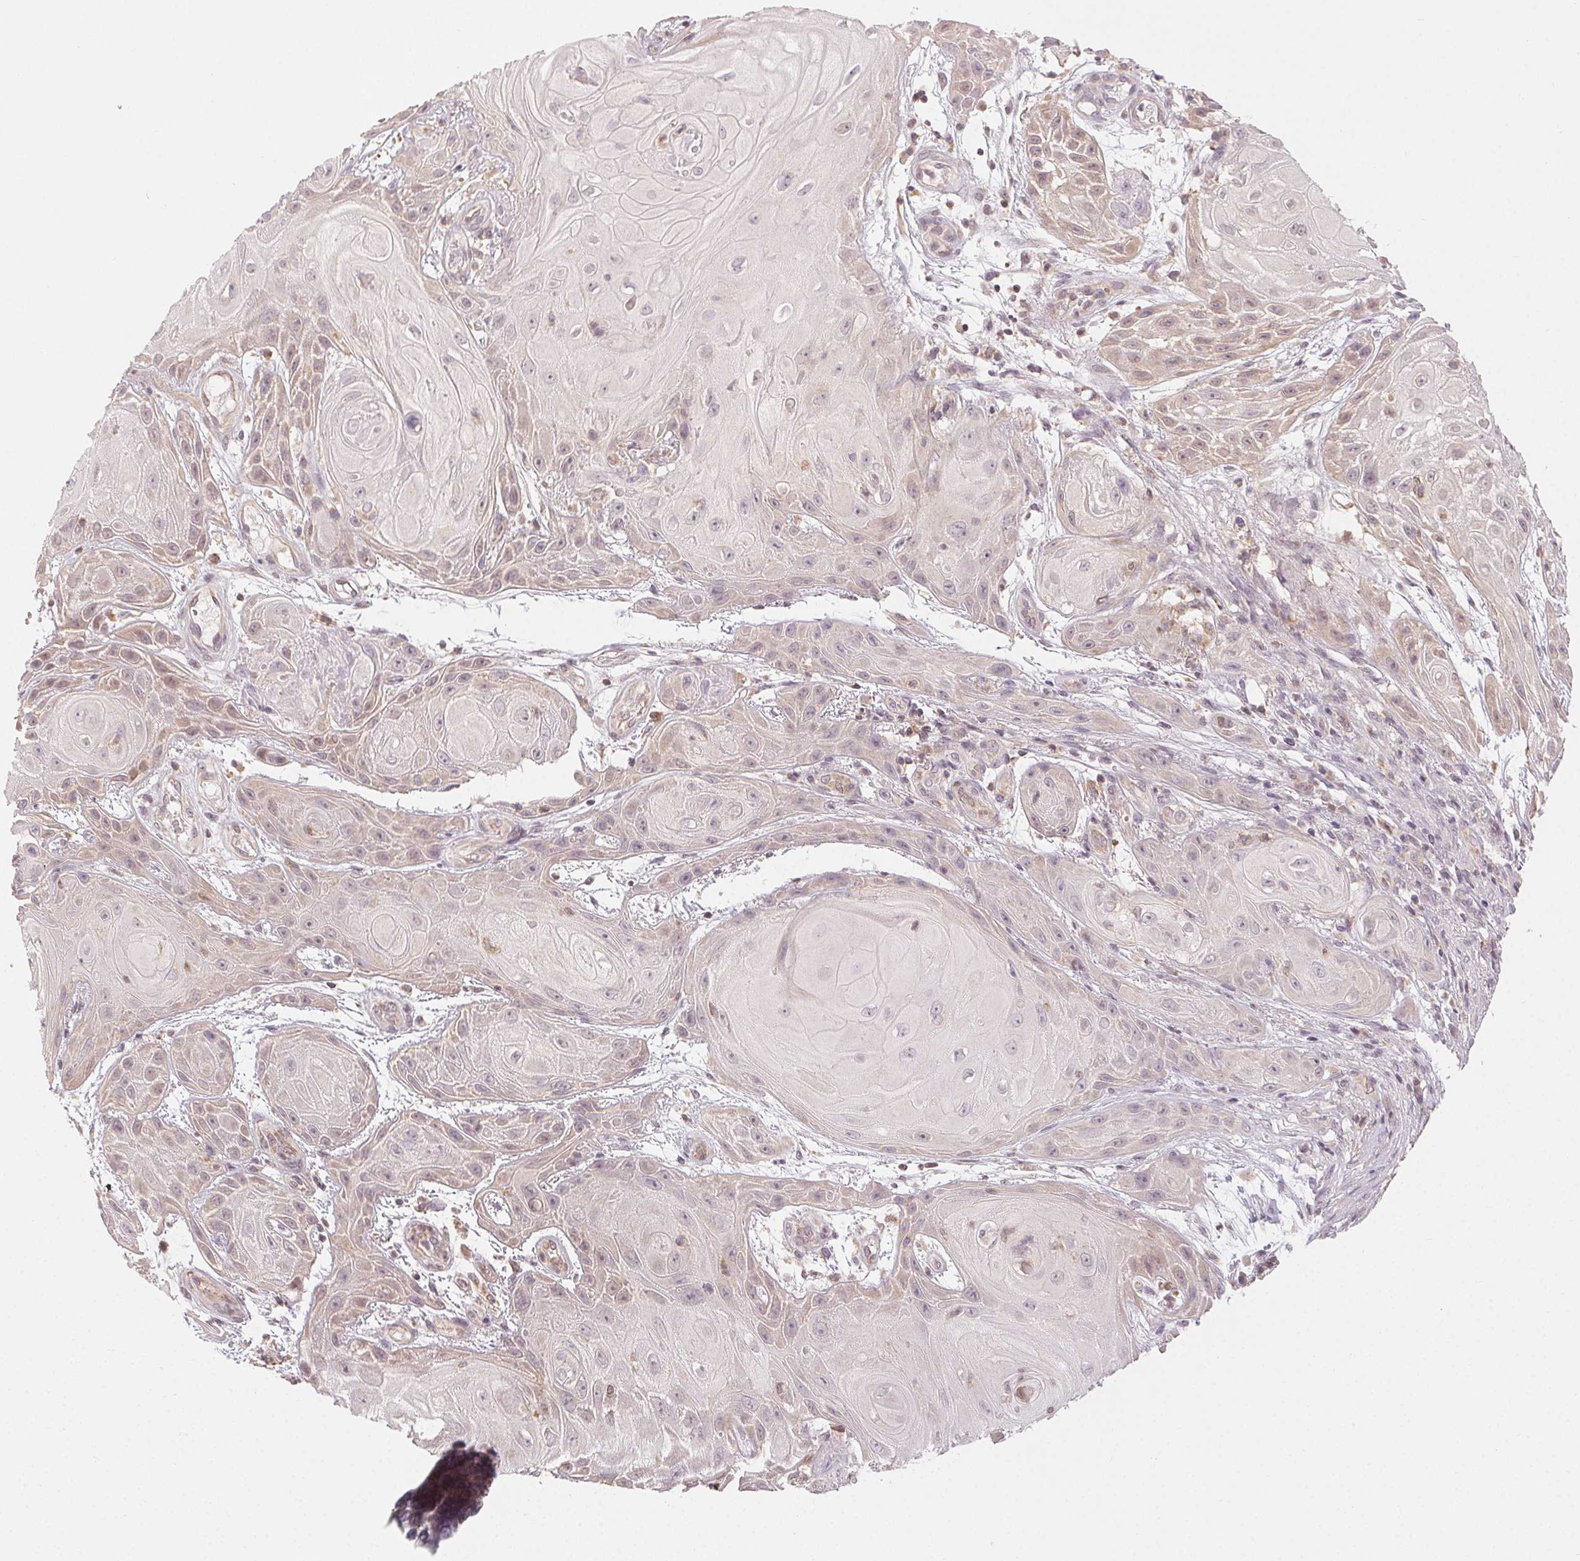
{"staining": {"intensity": "weak", "quantity": "<25%", "location": "cytoplasmic/membranous"}, "tissue": "skin cancer", "cell_type": "Tumor cells", "image_type": "cancer", "snomed": [{"axis": "morphology", "description": "Squamous cell carcinoma, NOS"}, {"axis": "topography", "description": "Skin"}], "caption": "Tumor cells show no significant protein expression in squamous cell carcinoma (skin).", "gene": "NCOA4", "patient": {"sex": "male", "age": 62}}